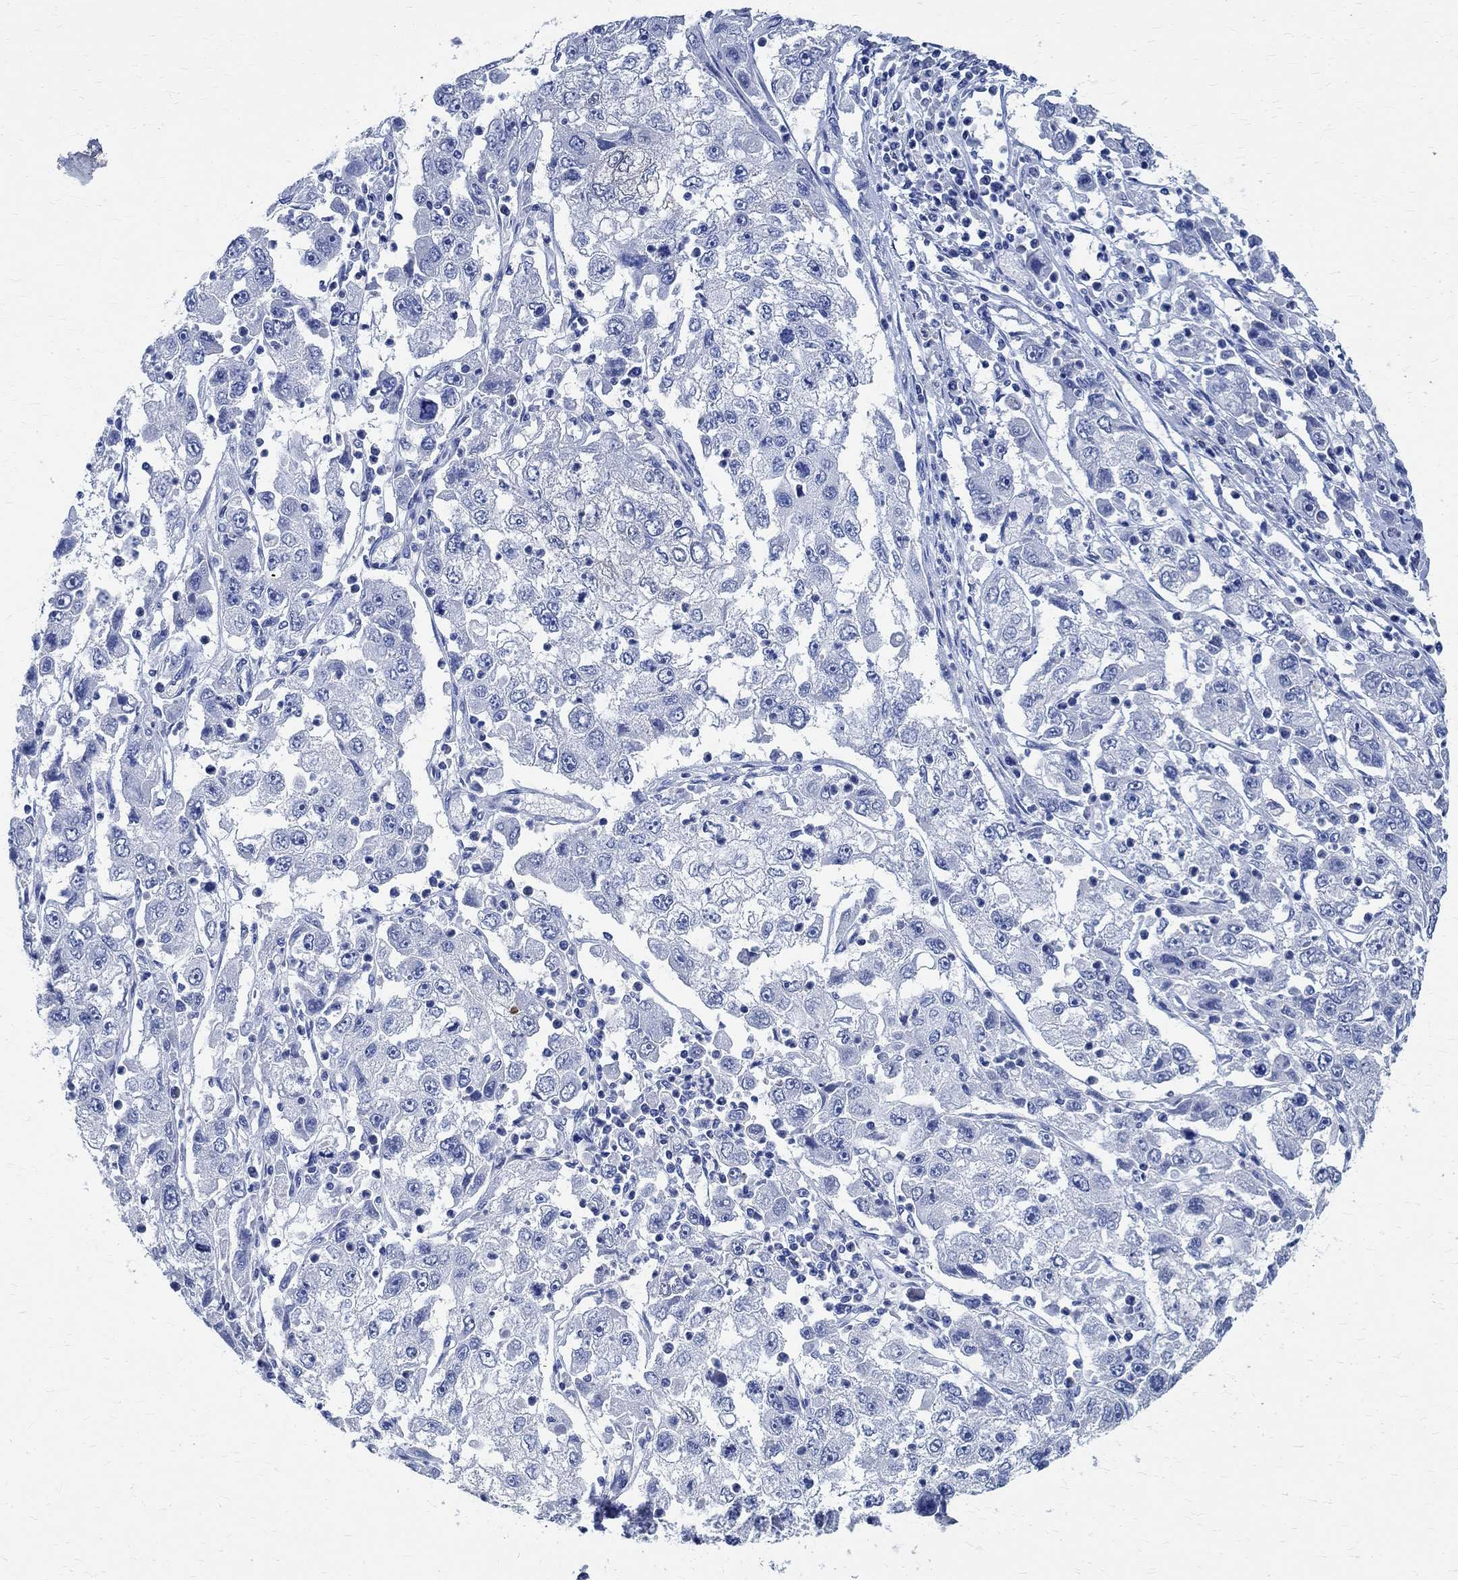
{"staining": {"intensity": "negative", "quantity": "none", "location": "none"}, "tissue": "cervical cancer", "cell_type": "Tumor cells", "image_type": "cancer", "snomed": [{"axis": "morphology", "description": "Squamous cell carcinoma, NOS"}, {"axis": "topography", "description": "Cervix"}], "caption": "This micrograph is of cervical cancer (squamous cell carcinoma) stained with IHC to label a protein in brown with the nuclei are counter-stained blue. There is no expression in tumor cells.", "gene": "TMEM221", "patient": {"sex": "female", "age": 36}}